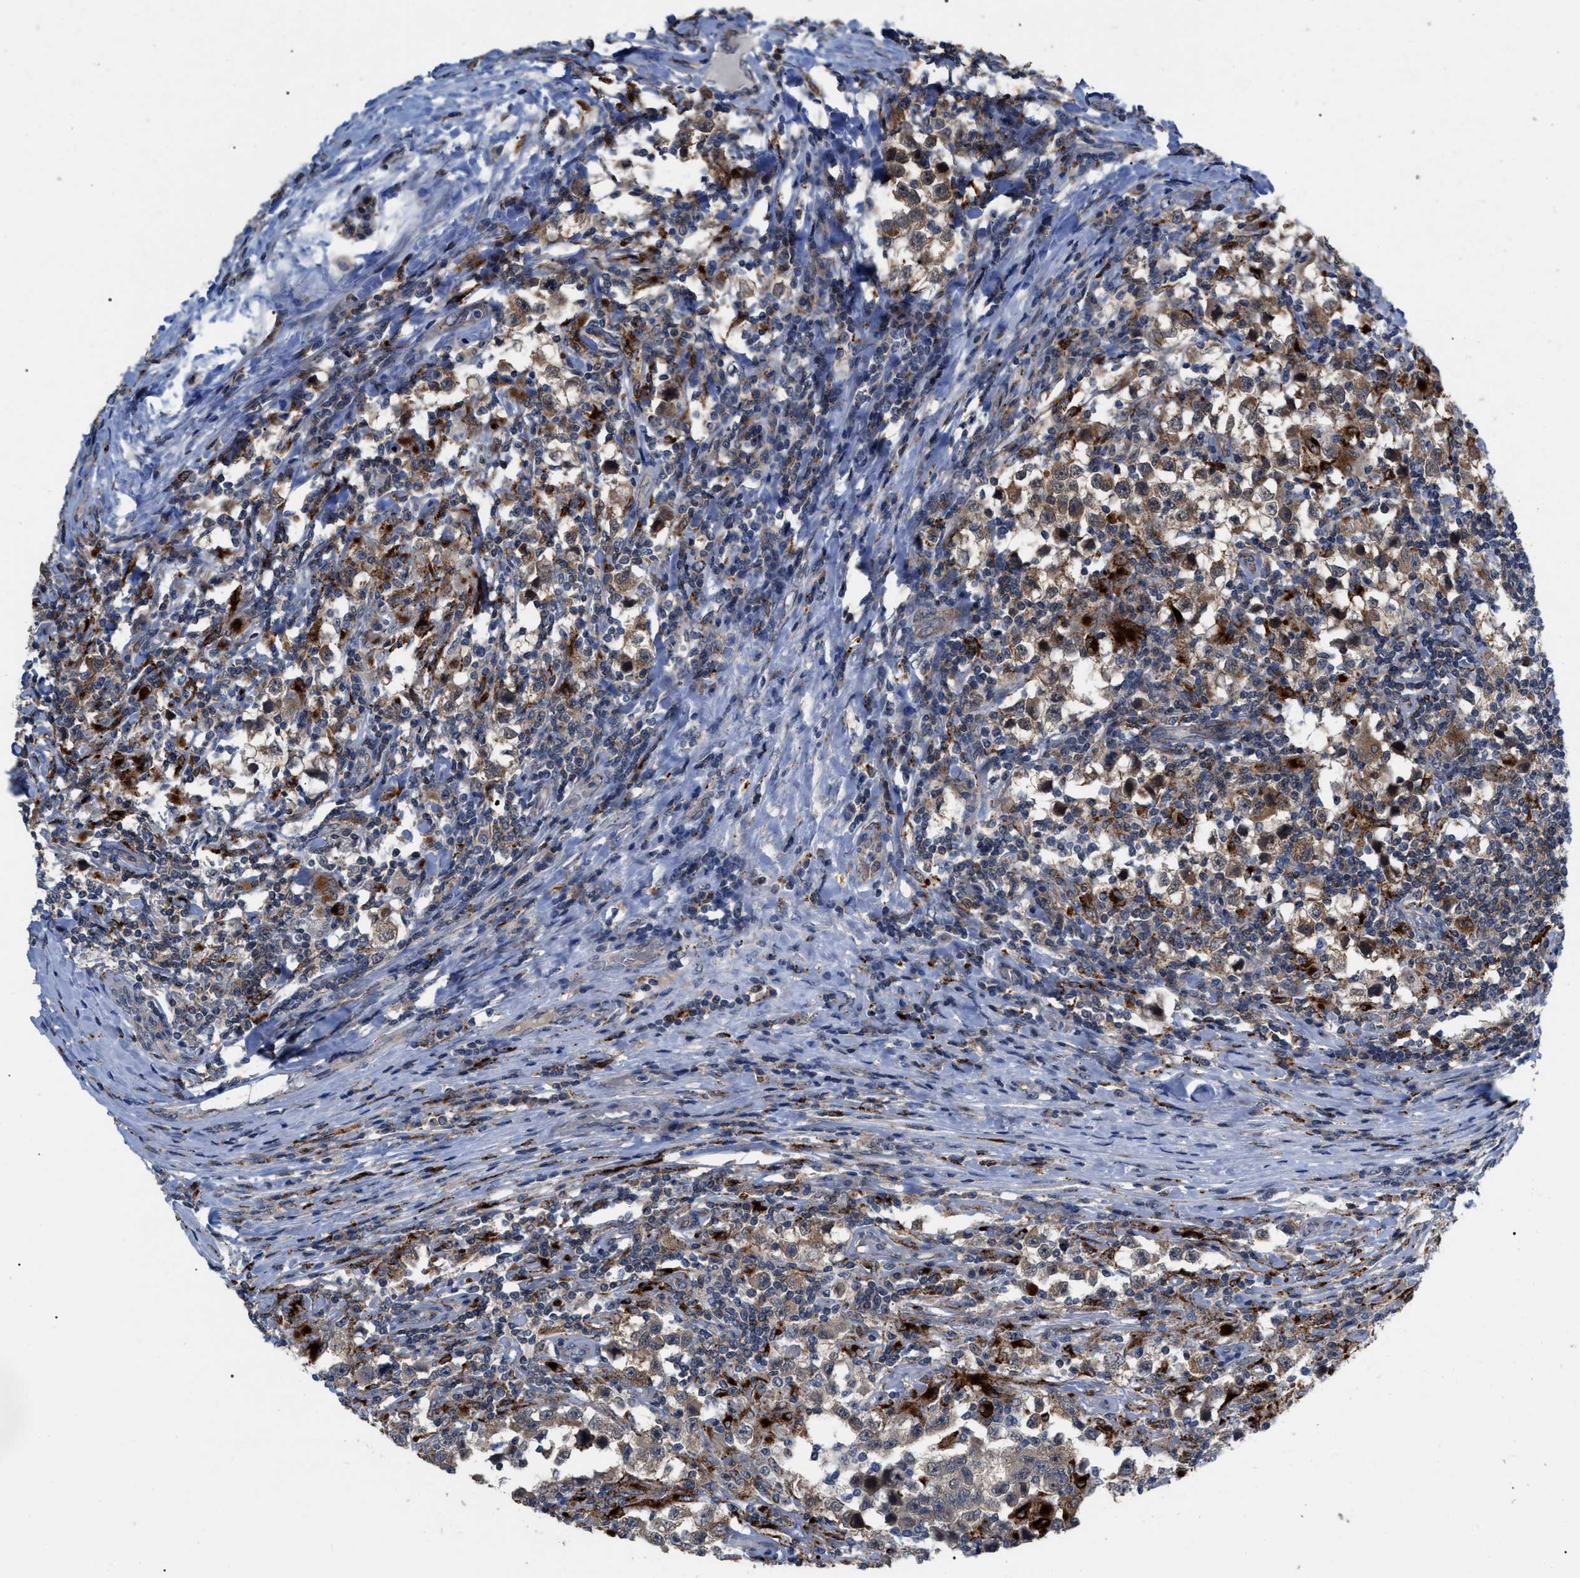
{"staining": {"intensity": "weak", "quantity": "25%-75%", "location": "cytoplasmic/membranous"}, "tissue": "testis cancer", "cell_type": "Tumor cells", "image_type": "cancer", "snomed": [{"axis": "morphology", "description": "Carcinoma, Embryonal, NOS"}, {"axis": "topography", "description": "Testis"}], "caption": "There is low levels of weak cytoplasmic/membranous expression in tumor cells of testis cancer (embryonal carcinoma), as demonstrated by immunohistochemical staining (brown color).", "gene": "UPF1", "patient": {"sex": "male", "age": 21}}